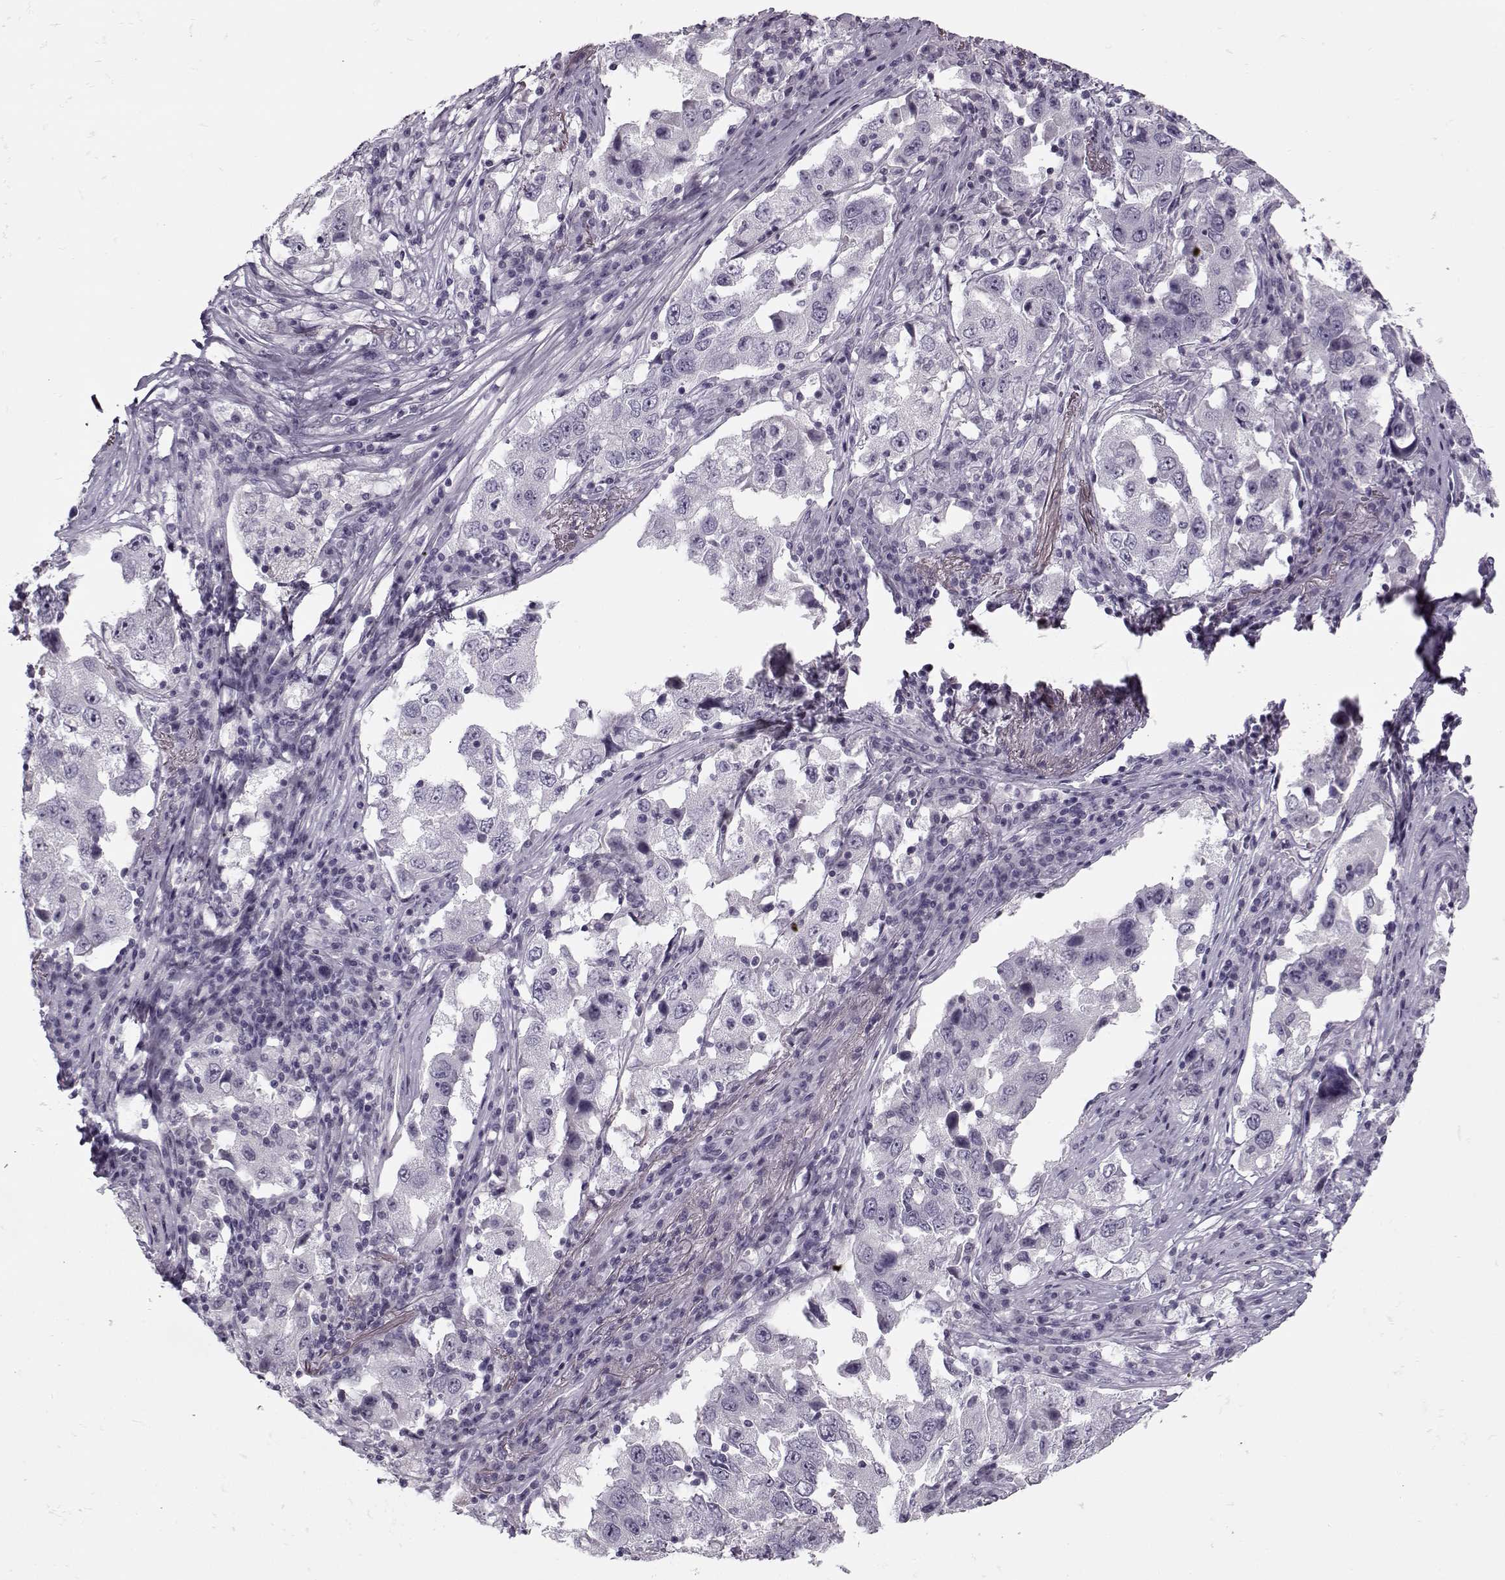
{"staining": {"intensity": "negative", "quantity": "none", "location": "none"}, "tissue": "lung cancer", "cell_type": "Tumor cells", "image_type": "cancer", "snomed": [{"axis": "morphology", "description": "Adenocarcinoma, NOS"}, {"axis": "topography", "description": "Lung"}], "caption": "This is a photomicrograph of immunohistochemistry (IHC) staining of adenocarcinoma (lung), which shows no positivity in tumor cells.", "gene": "PNMT", "patient": {"sex": "male", "age": 73}}